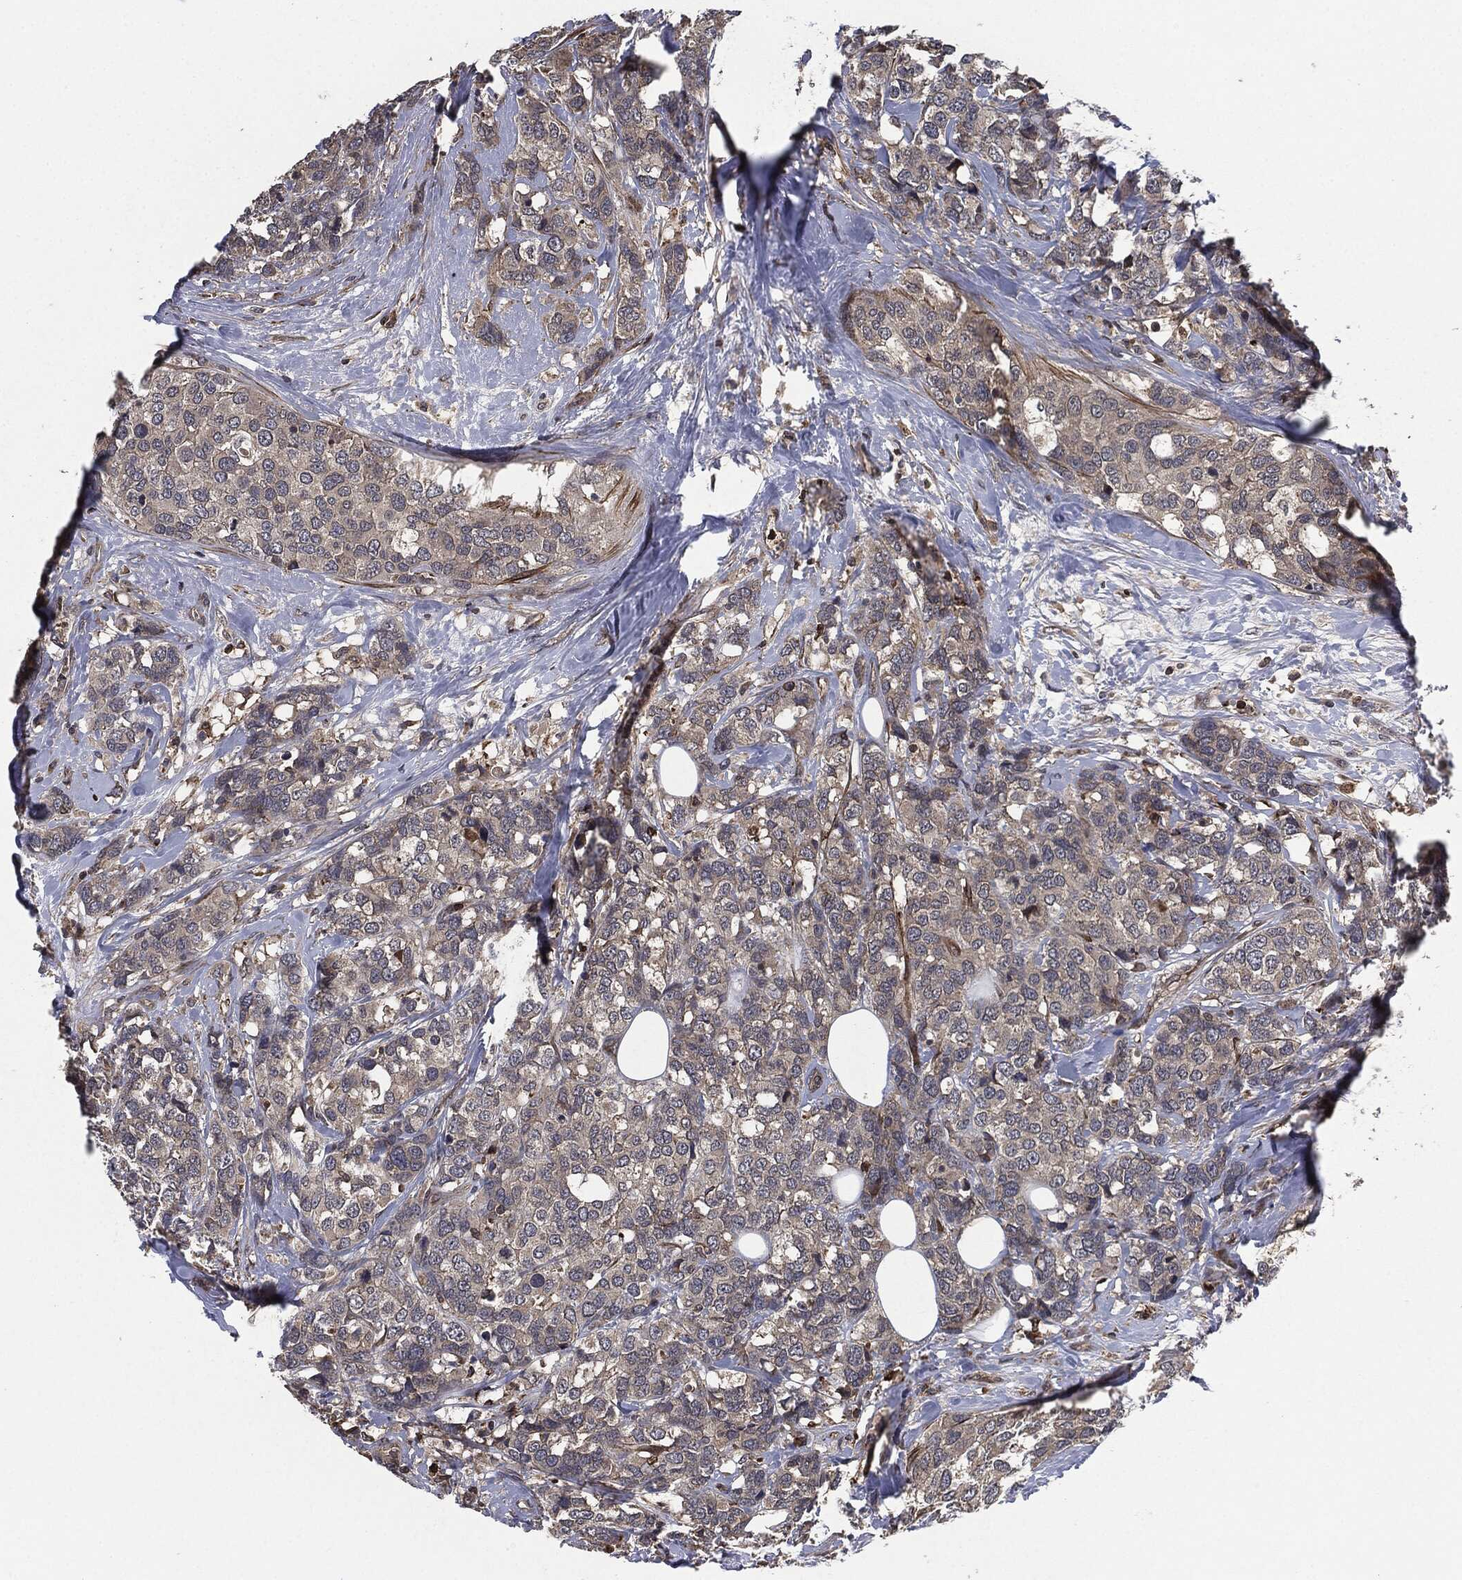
{"staining": {"intensity": "weak", "quantity": "<25%", "location": "cytoplasmic/membranous"}, "tissue": "breast cancer", "cell_type": "Tumor cells", "image_type": "cancer", "snomed": [{"axis": "morphology", "description": "Lobular carcinoma"}, {"axis": "topography", "description": "Breast"}], "caption": "The photomicrograph demonstrates no staining of tumor cells in breast lobular carcinoma. (DAB (3,3'-diaminobenzidine) IHC, high magnification).", "gene": "UBR1", "patient": {"sex": "female", "age": 59}}